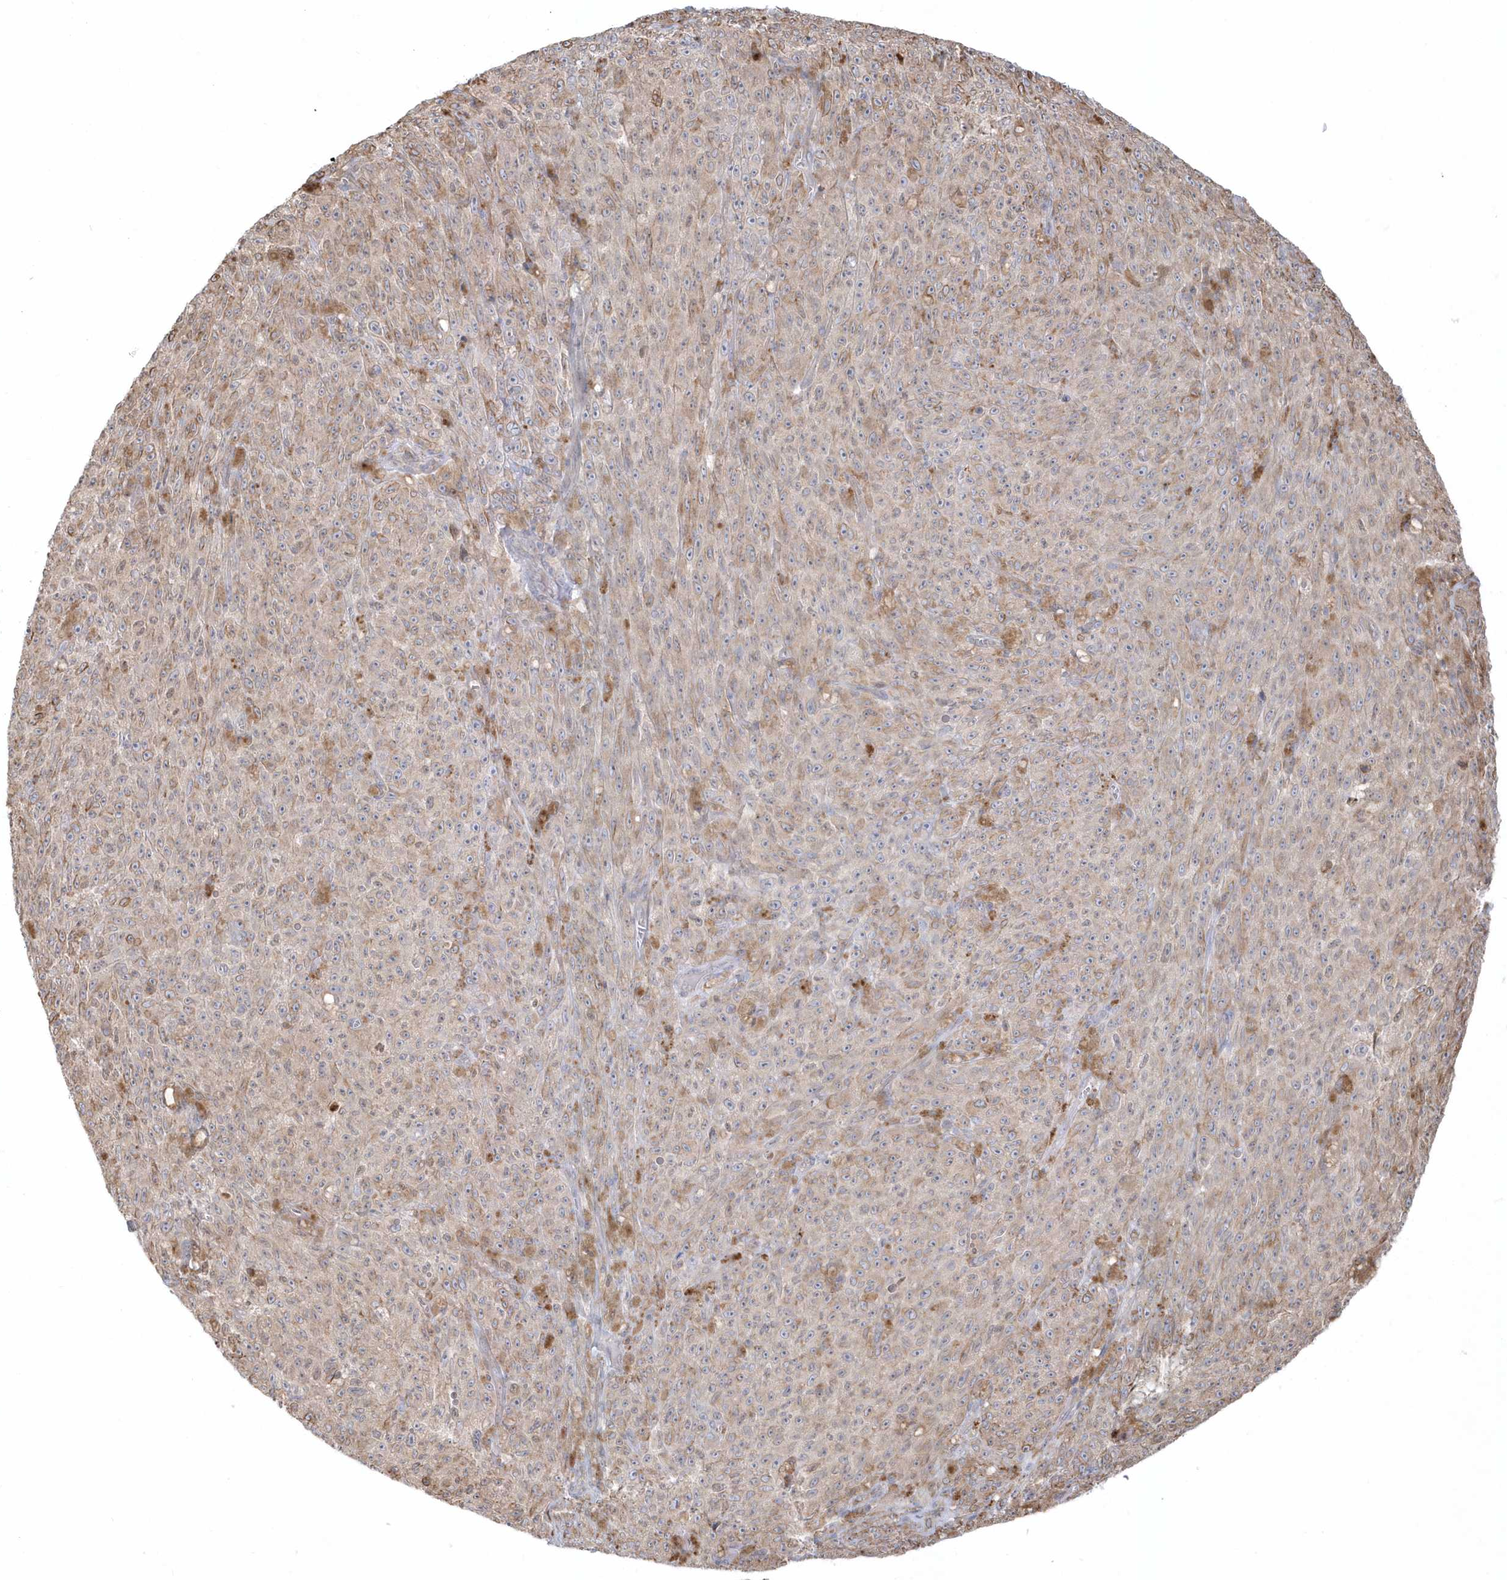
{"staining": {"intensity": "moderate", "quantity": "<25%", "location": "cytoplasmic/membranous"}, "tissue": "melanoma", "cell_type": "Tumor cells", "image_type": "cancer", "snomed": [{"axis": "morphology", "description": "Malignant melanoma, NOS"}, {"axis": "topography", "description": "Skin"}], "caption": "IHC (DAB (3,3'-diaminobenzidine)) staining of human melanoma shows moderate cytoplasmic/membranous protein positivity in approximately <25% of tumor cells.", "gene": "DHX57", "patient": {"sex": "female", "age": 82}}